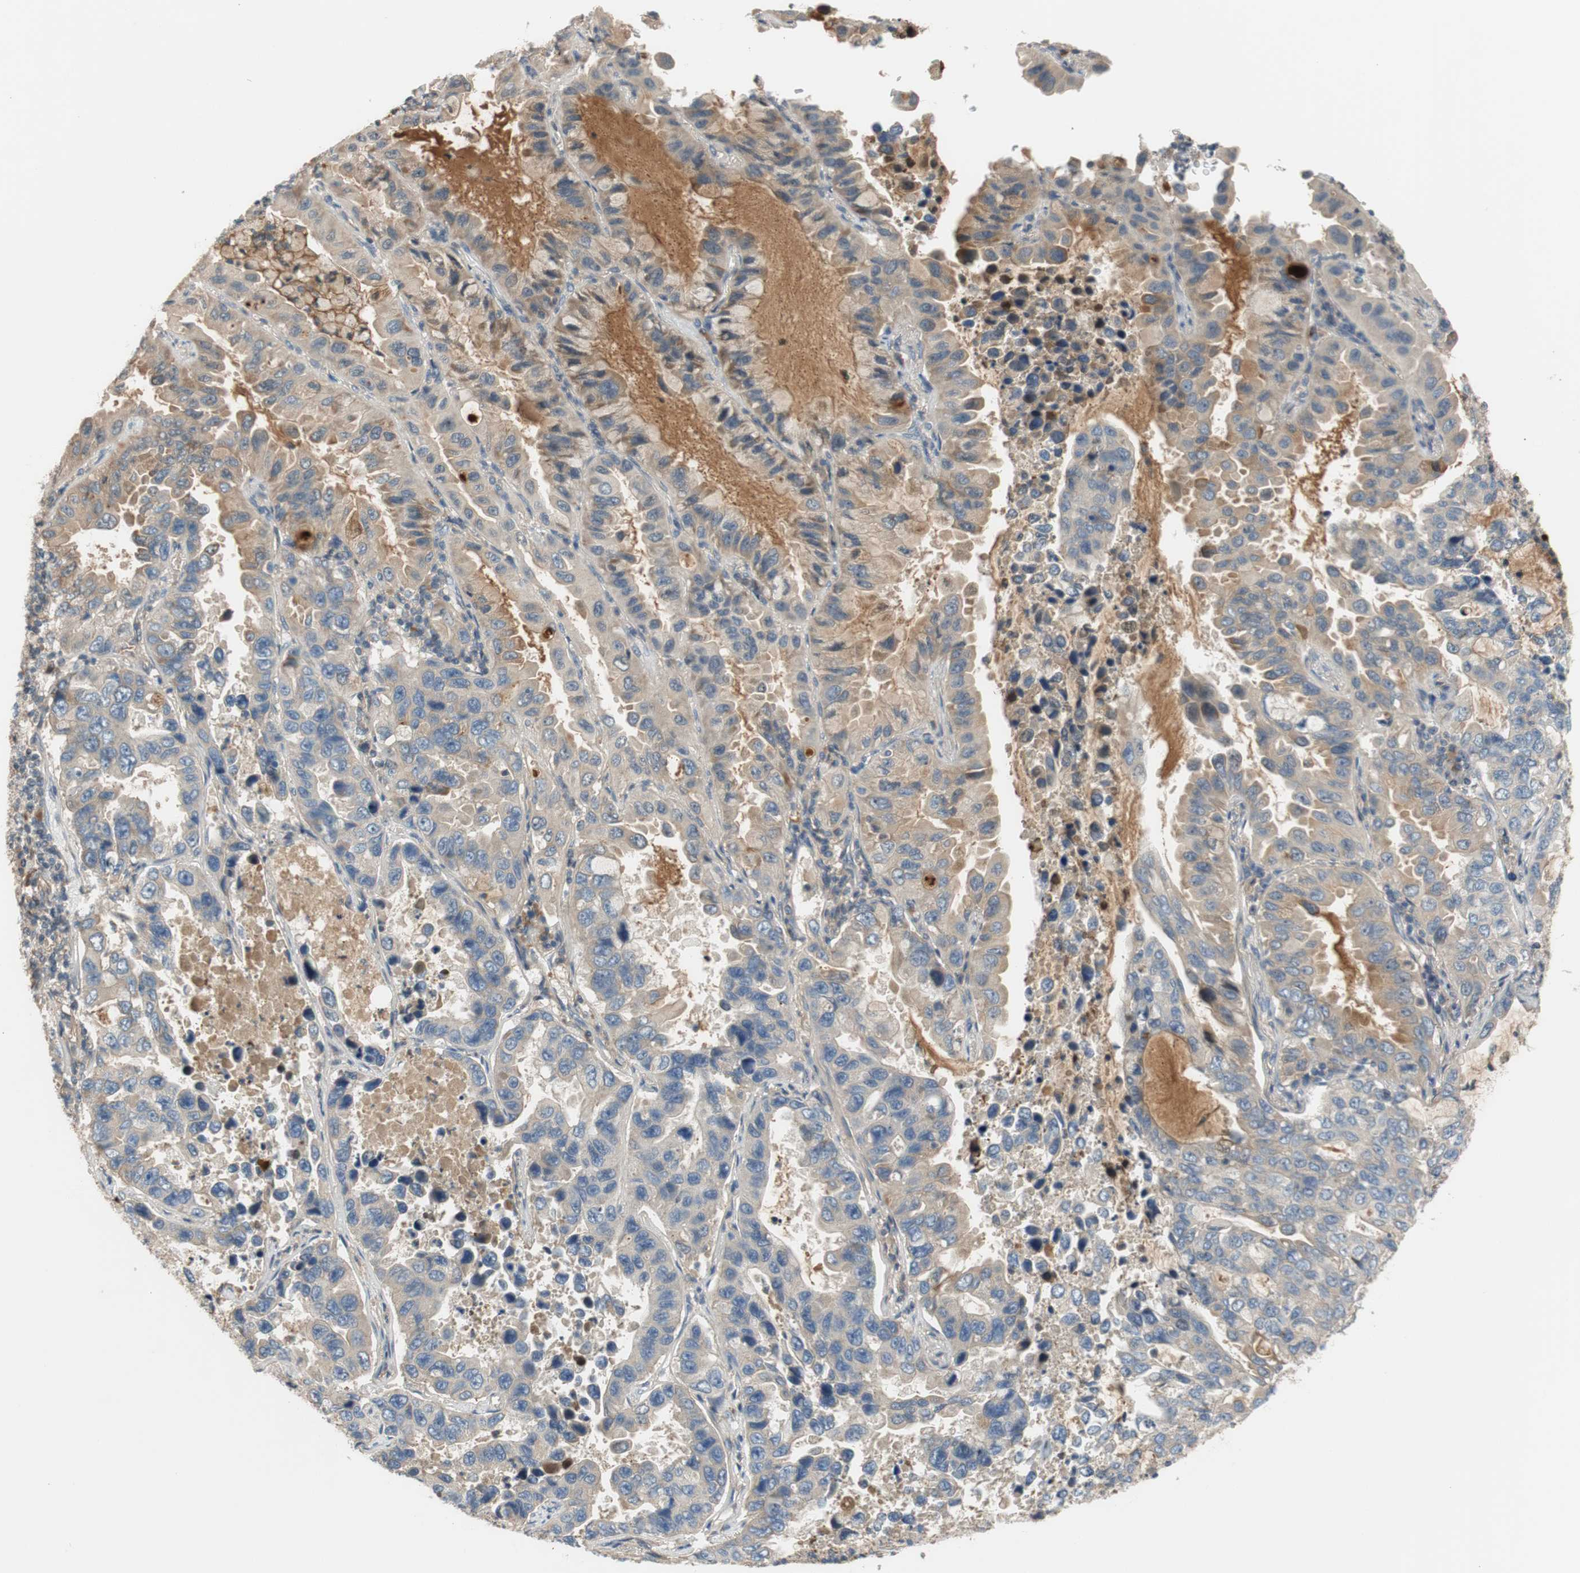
{"staining": {"intensity": "weak", "quantity": ">75%", "location": "cytoplasmic/membranous"}, "tissue": "lung cancer", "cell_type": "Tumor cells", "image_type": "cancer", "snomed": [{"axis": "morphology", "description": "Adenocarcinoma, NOS"}, {"axis": "topography", "description": "Lung"}], "caption": "About >75% of tumor cells in lung cancer (adenocarcinoma) reveal weak cytoplasmic/membranous protein staining as visualized by brown immunohistochemical staining.", "gene": "C4A", "patient": {"sex": "male", "age": 64}}